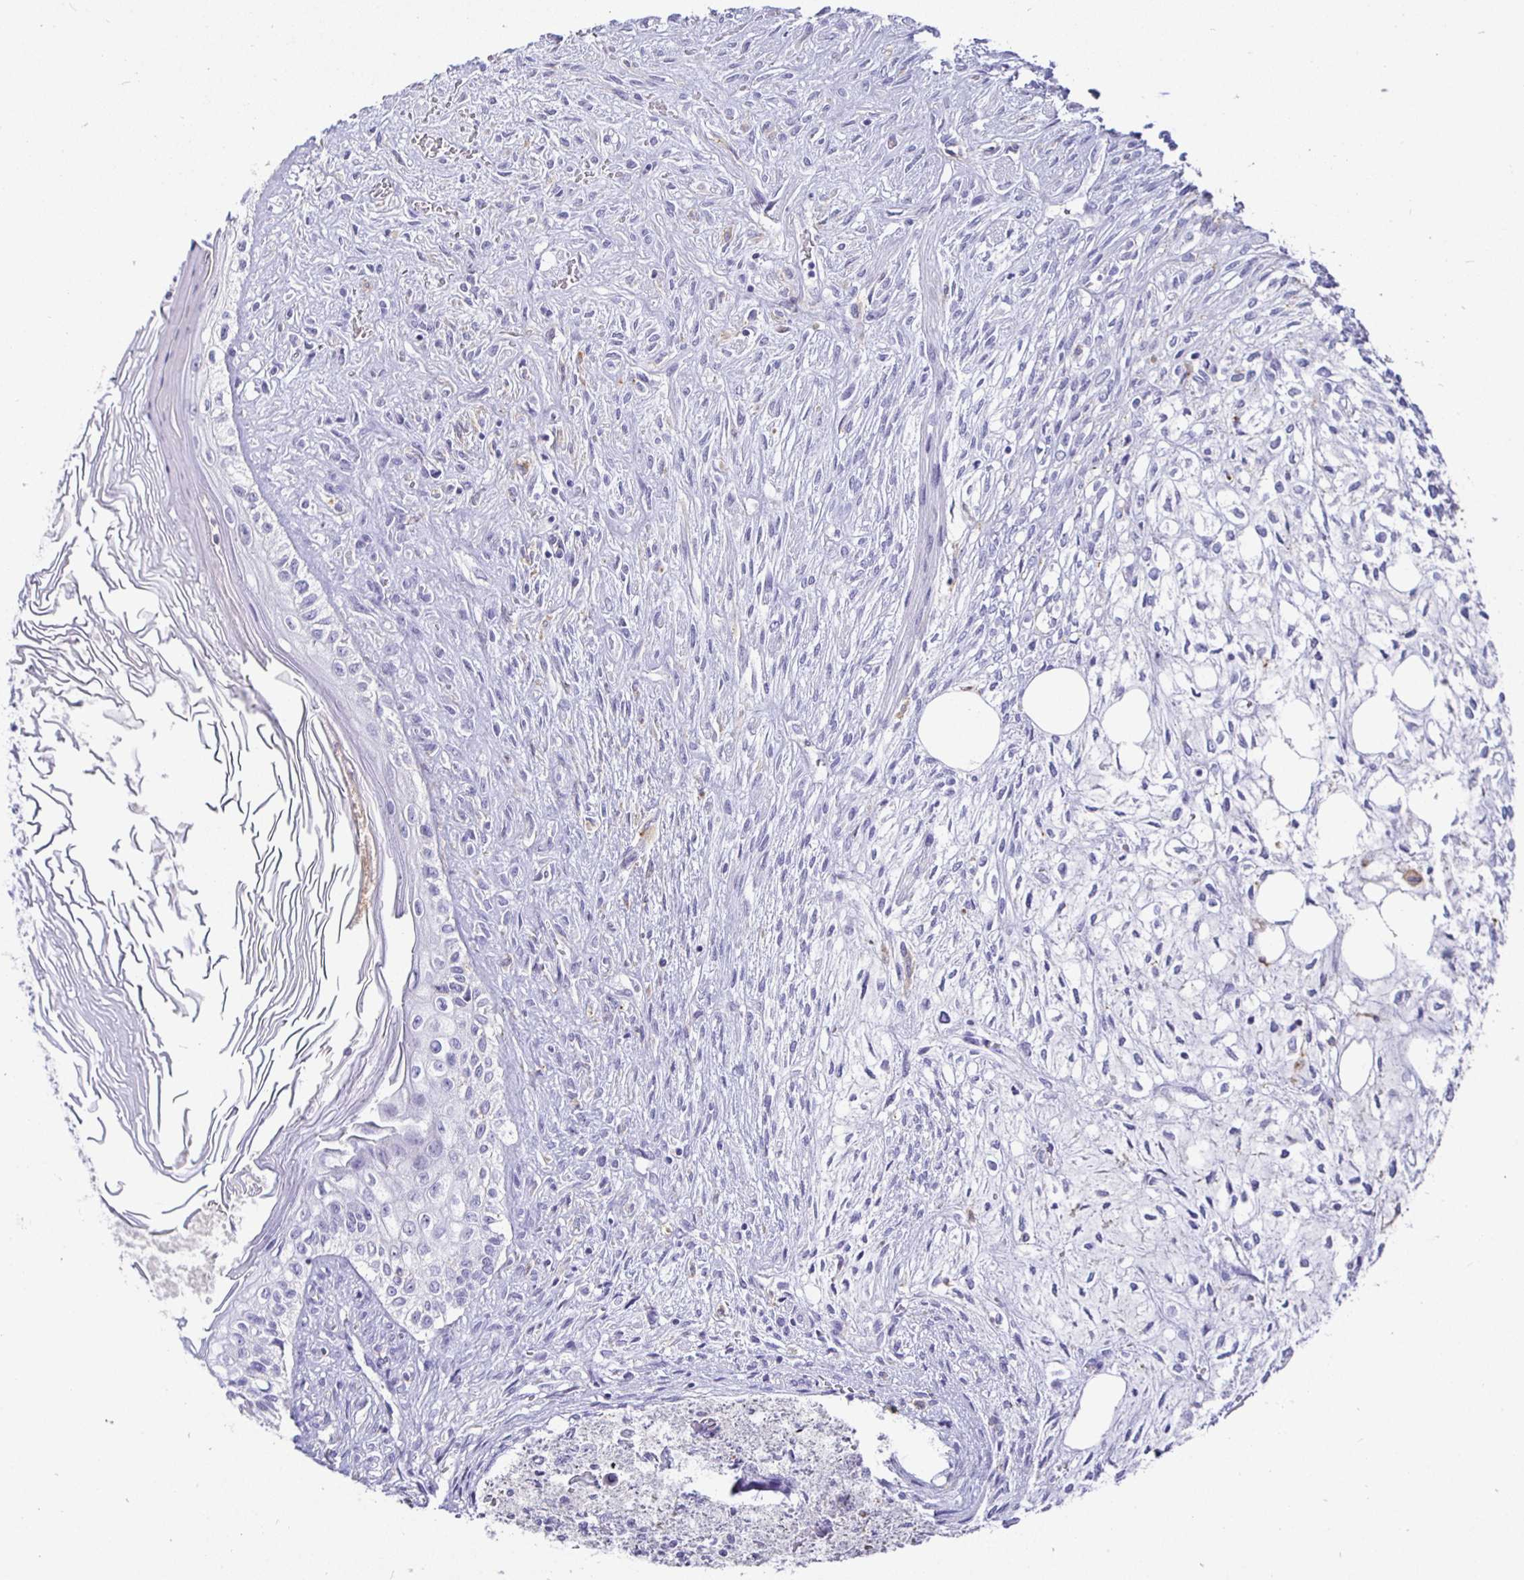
{"staining": {"intensity": "negative", "quantity": "none", "location": "none"}, "tissue": "testis cancer", "cell_type": "Tumor cells", "image_type": "cancer", "snomed": [{"axis": "morphology", "description": "Carcinoma, Embryonal, NOS"}, {"axis": "topography", "description": "Testis"}], "caption": "IHC micrograph of human embryonal carcinoma (testis) stained for a protein (brown), which reveals no positivity in tumor cells.", "gene": "SIRPA", "patient": {"sex": "male", "age": 37}}